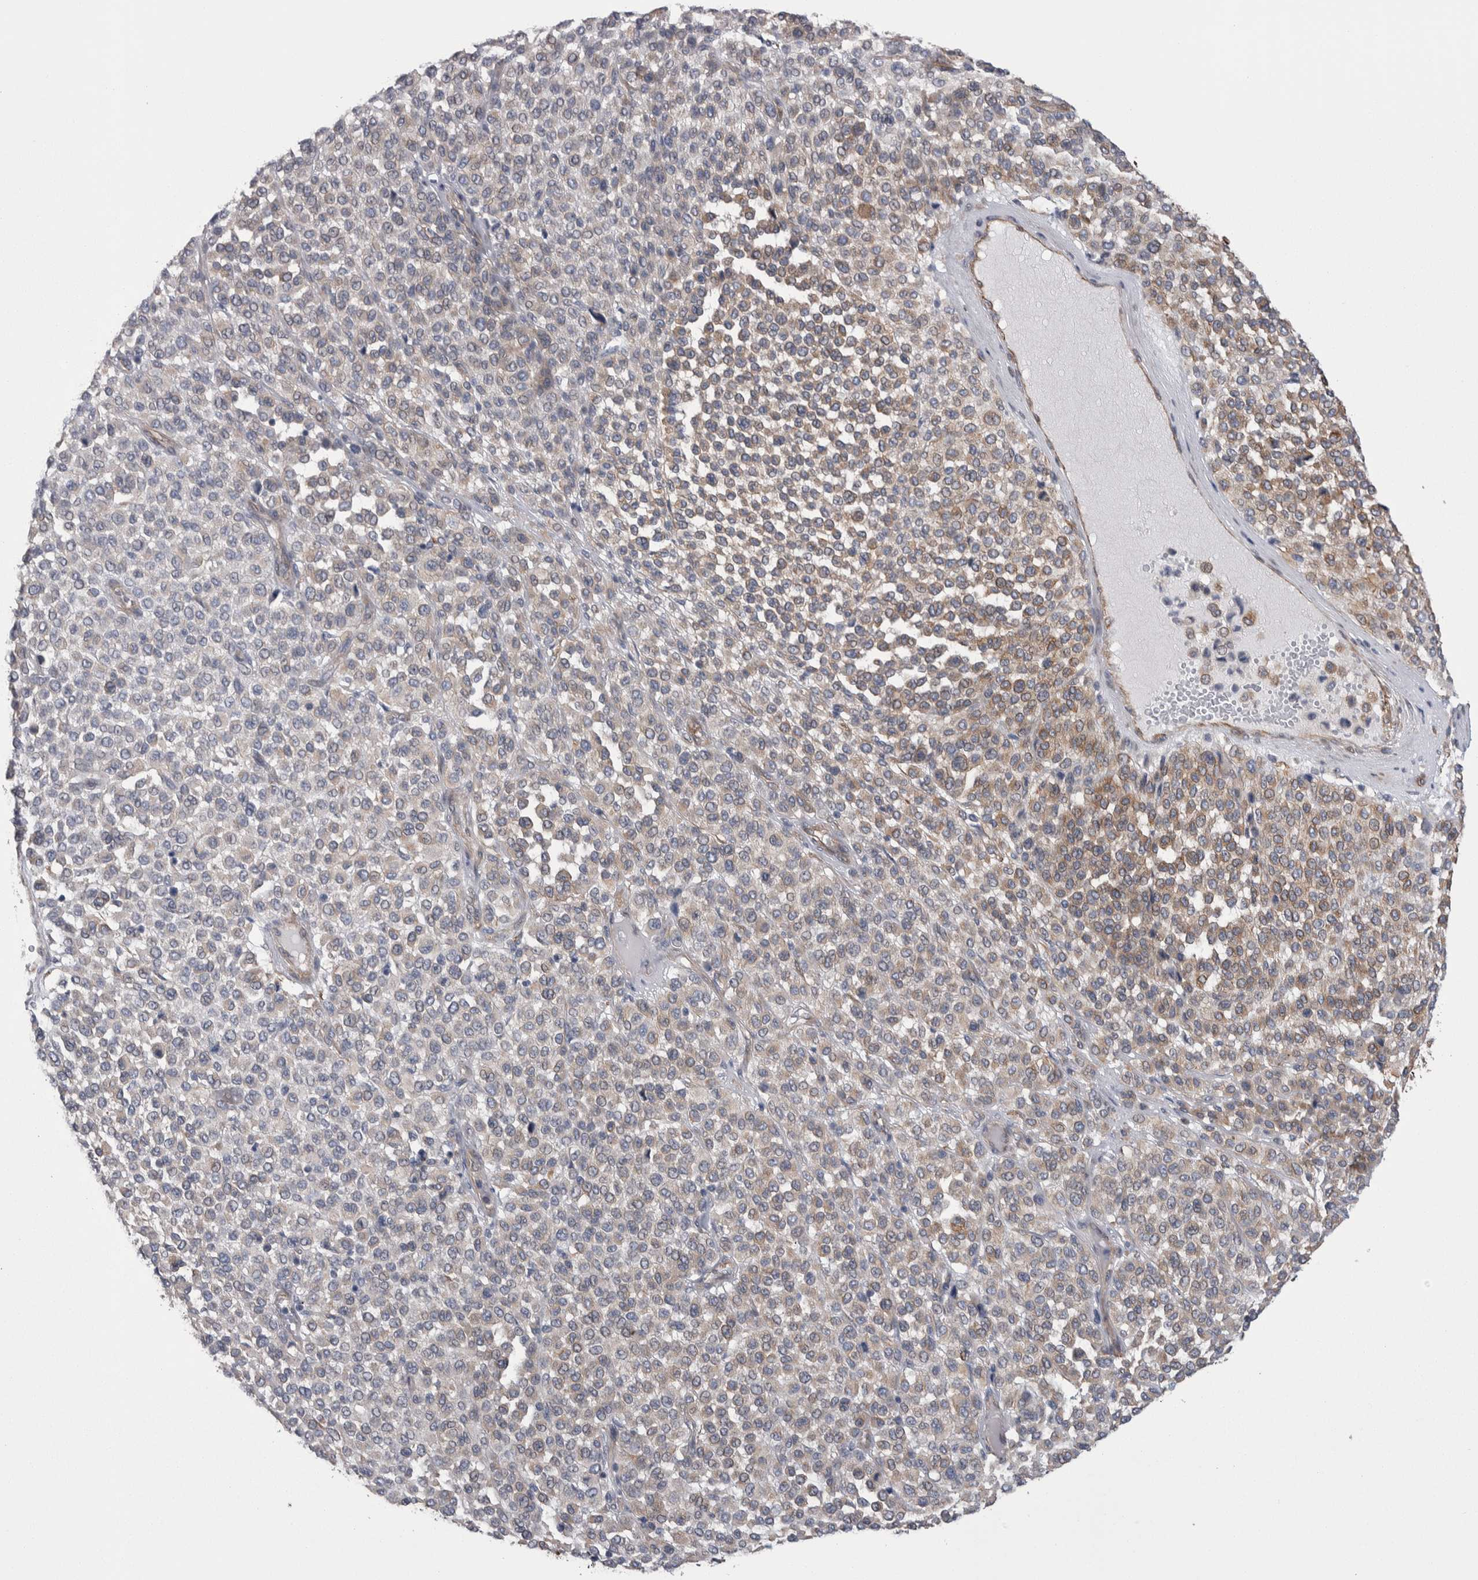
{"staining": {"intensity": "moderate", "quantity": "25%-75%", "location": "cytoplasmic/membranous"}, "tissue": "melanoma", "cell_type": "Tumor cells", "image_type": "cancer", "snomed": [{"axis": "morphology", "description": "Malignant melanoma, Metastatic site"}, {"axis": "topography", "description": "Pancreas"}], "caption": "Malignant melanoma (metastatic site) tissue exhibits moderate cytoplasmic/membranous positivity in approximately 25%-75% of tumor cells, visualized by immunohistochemistry.", "gene": "KIF12", "patient": {"sex": "female", "age": 30}}